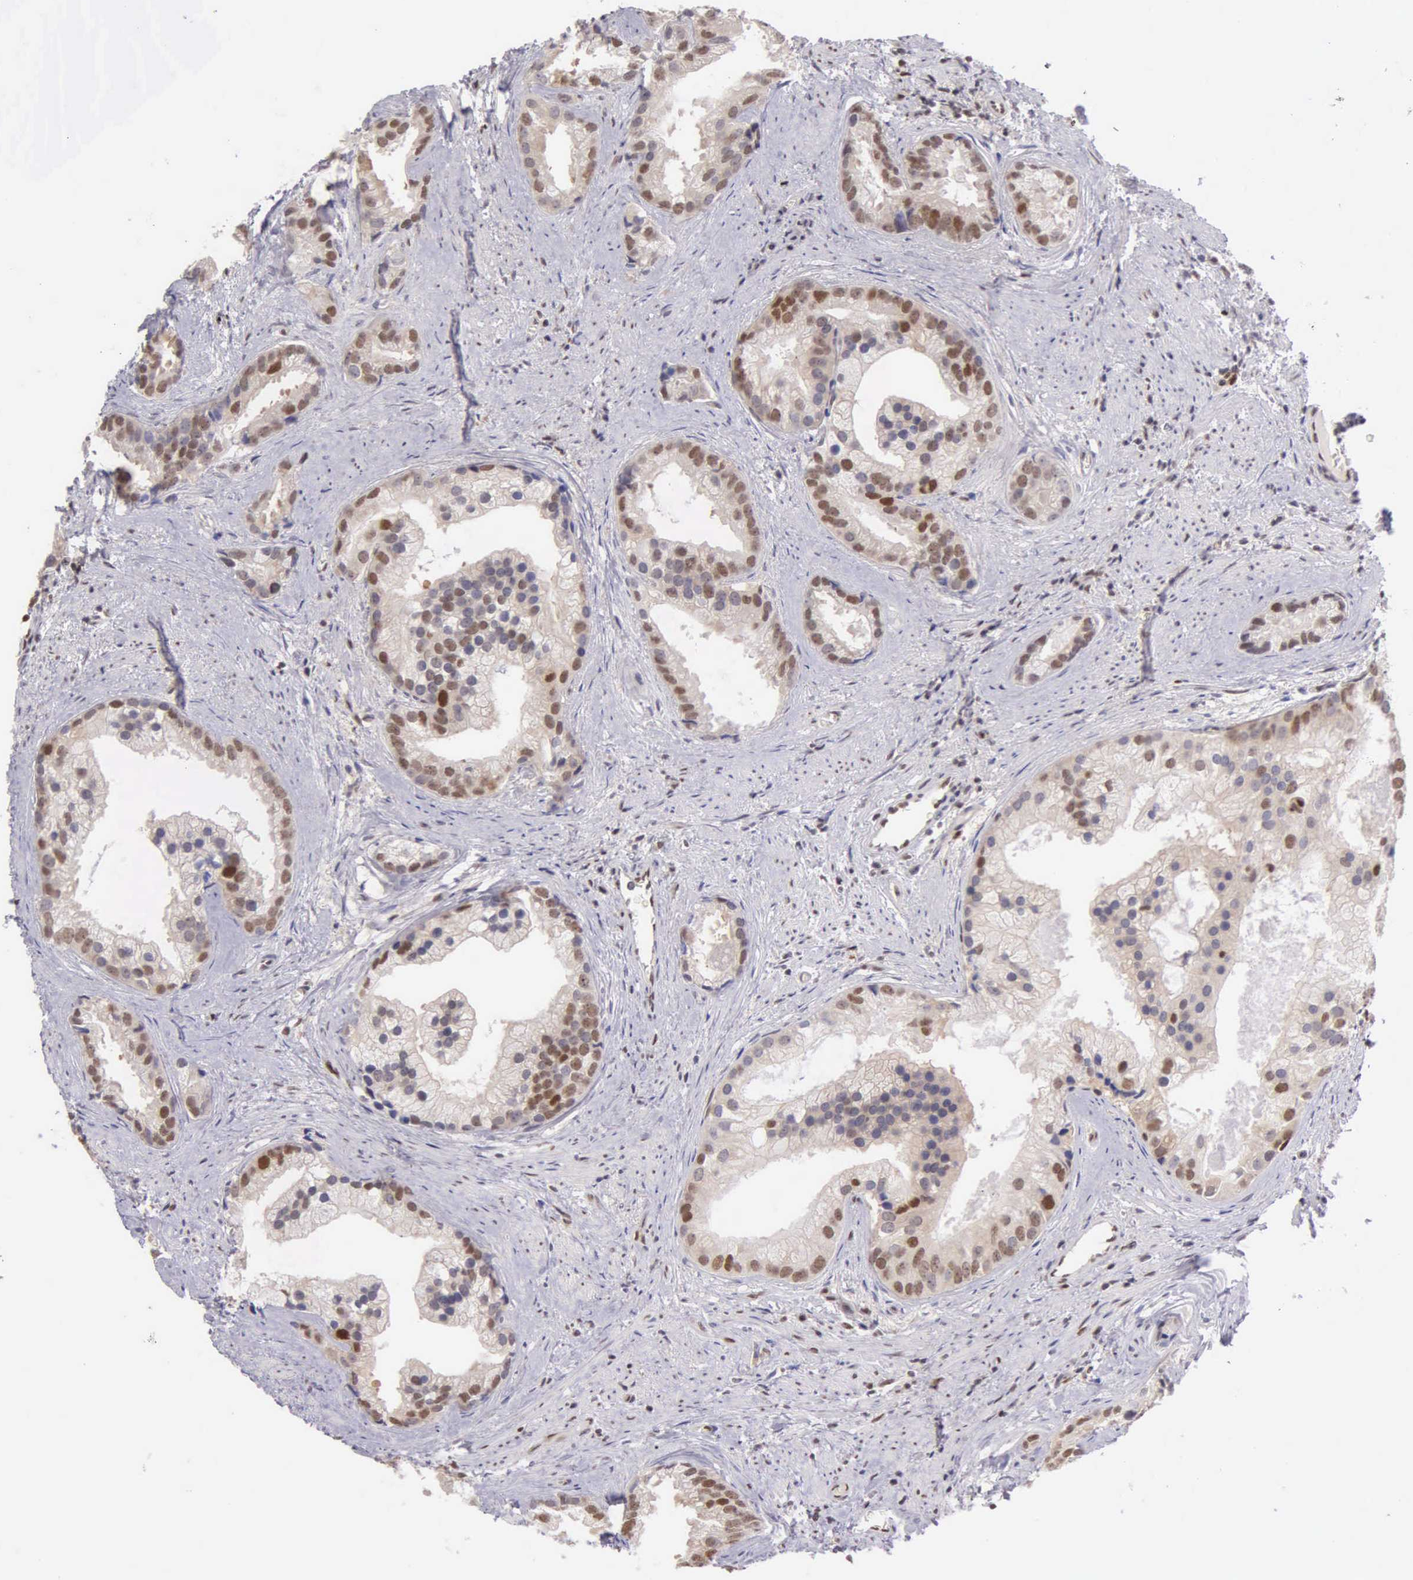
{"staining": {"intensity": "moderate", "quantity": "25%-75%", "location": "cytoplasmic/membranous,nuclear"}, "tissue": "prostate cancer", "cell_type": "Tumor cells", "image_type": "cancer", "snomed": [{"axis": "morphology", "description": "Adenocarcinoma, Medium grade"}, {"axis": "topography", "description": "Prostate"}], "caption": "About 25%-75% of tumor cells in human prostate cancer display moderate cytoplasmic/membranous and nuclear protein staining as visualized by brown immunohistochemical staining.", "gene": "UBR7", "patient": {"sex": "male", "age": 65}}